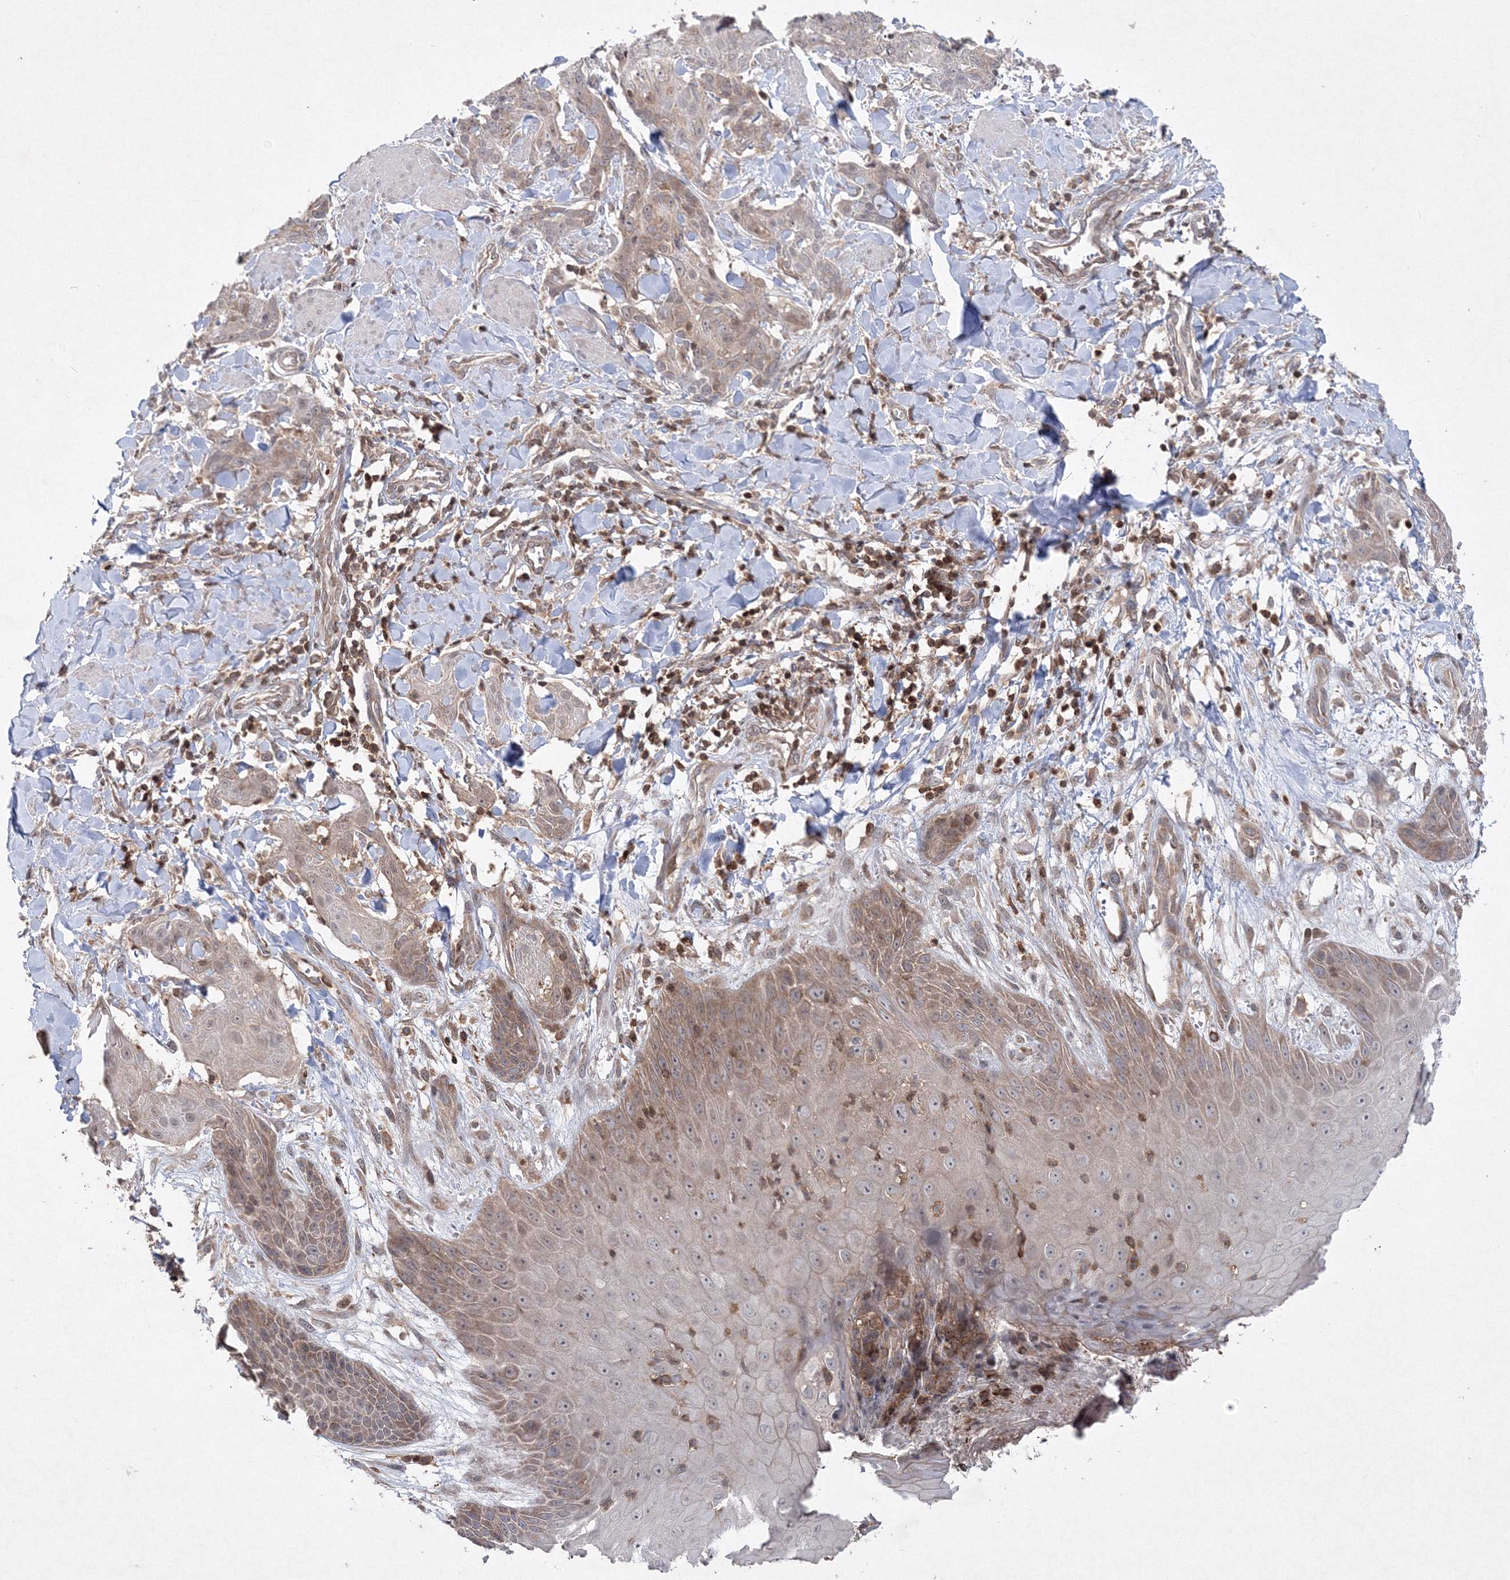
{"staining": {"intensity": "moderate", "quantity": ">75%", "location": "cytoplasmic/membranous,nuclear"}, "tissue": "skin cancer", "cell_type": "Tumor cells", "image_type": "cancer", "snomed": [{"axis": "morphology", "description": "Squamous cell carcinoma, NOS"}, {"axis": "topography", "description": "Skin"}, {"axis": "topography", "description": "Vulva"}], "caption": "Immunohistochemical staining of human squamous cell carcinoma (skin) shows medium levels of moderate cytoplasmic/membranous and nuclear protein positivity in approximately >75% of tumor cells. The protein is stained brown, and the nuclei are stained in blue (DAB (3,3'-diaminobenzidine) IHC with brightfield microscopy, high magnification).", "gene": "MKRN2", "patient": {"sex": "female", "age": 85}}